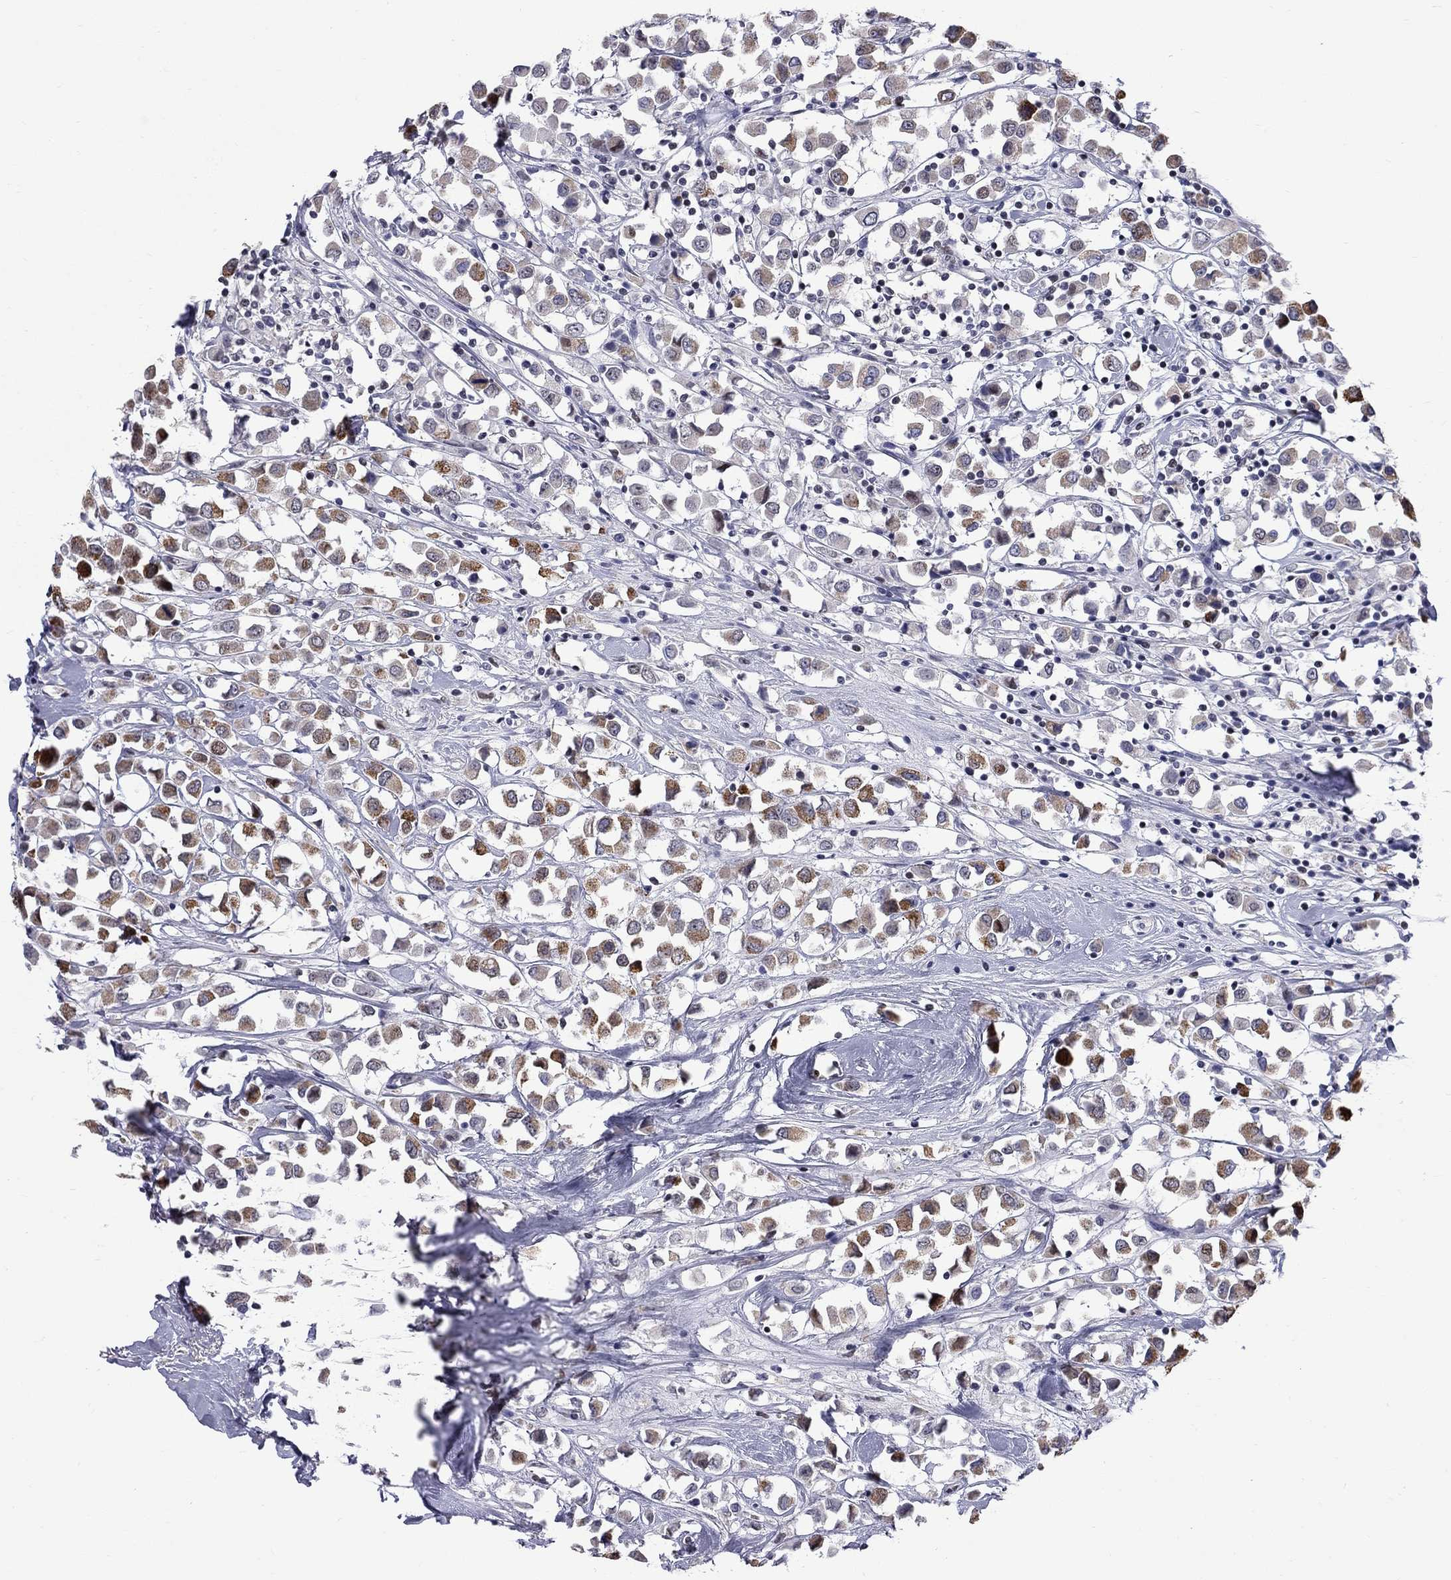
{"staining": {"intensity": "strong", "quantity": "25%-75%", "location": "nuclear"}, "tissue": "breast cancer", "cell_type": "Tumor cells", "image_type": "cancer", "snomed": [{"axis": "morphology", "description": "Duct carcinoma"}, {"axis": "topography", "description": "Breast"}], "caption": "Strong nuclear protein positivity is present in about 25%-75% of tumor cells in infiltrating ductal carcinoma (breast).", "gene": "ZNF154", "patient": {"sex": "female", "age": 61}}